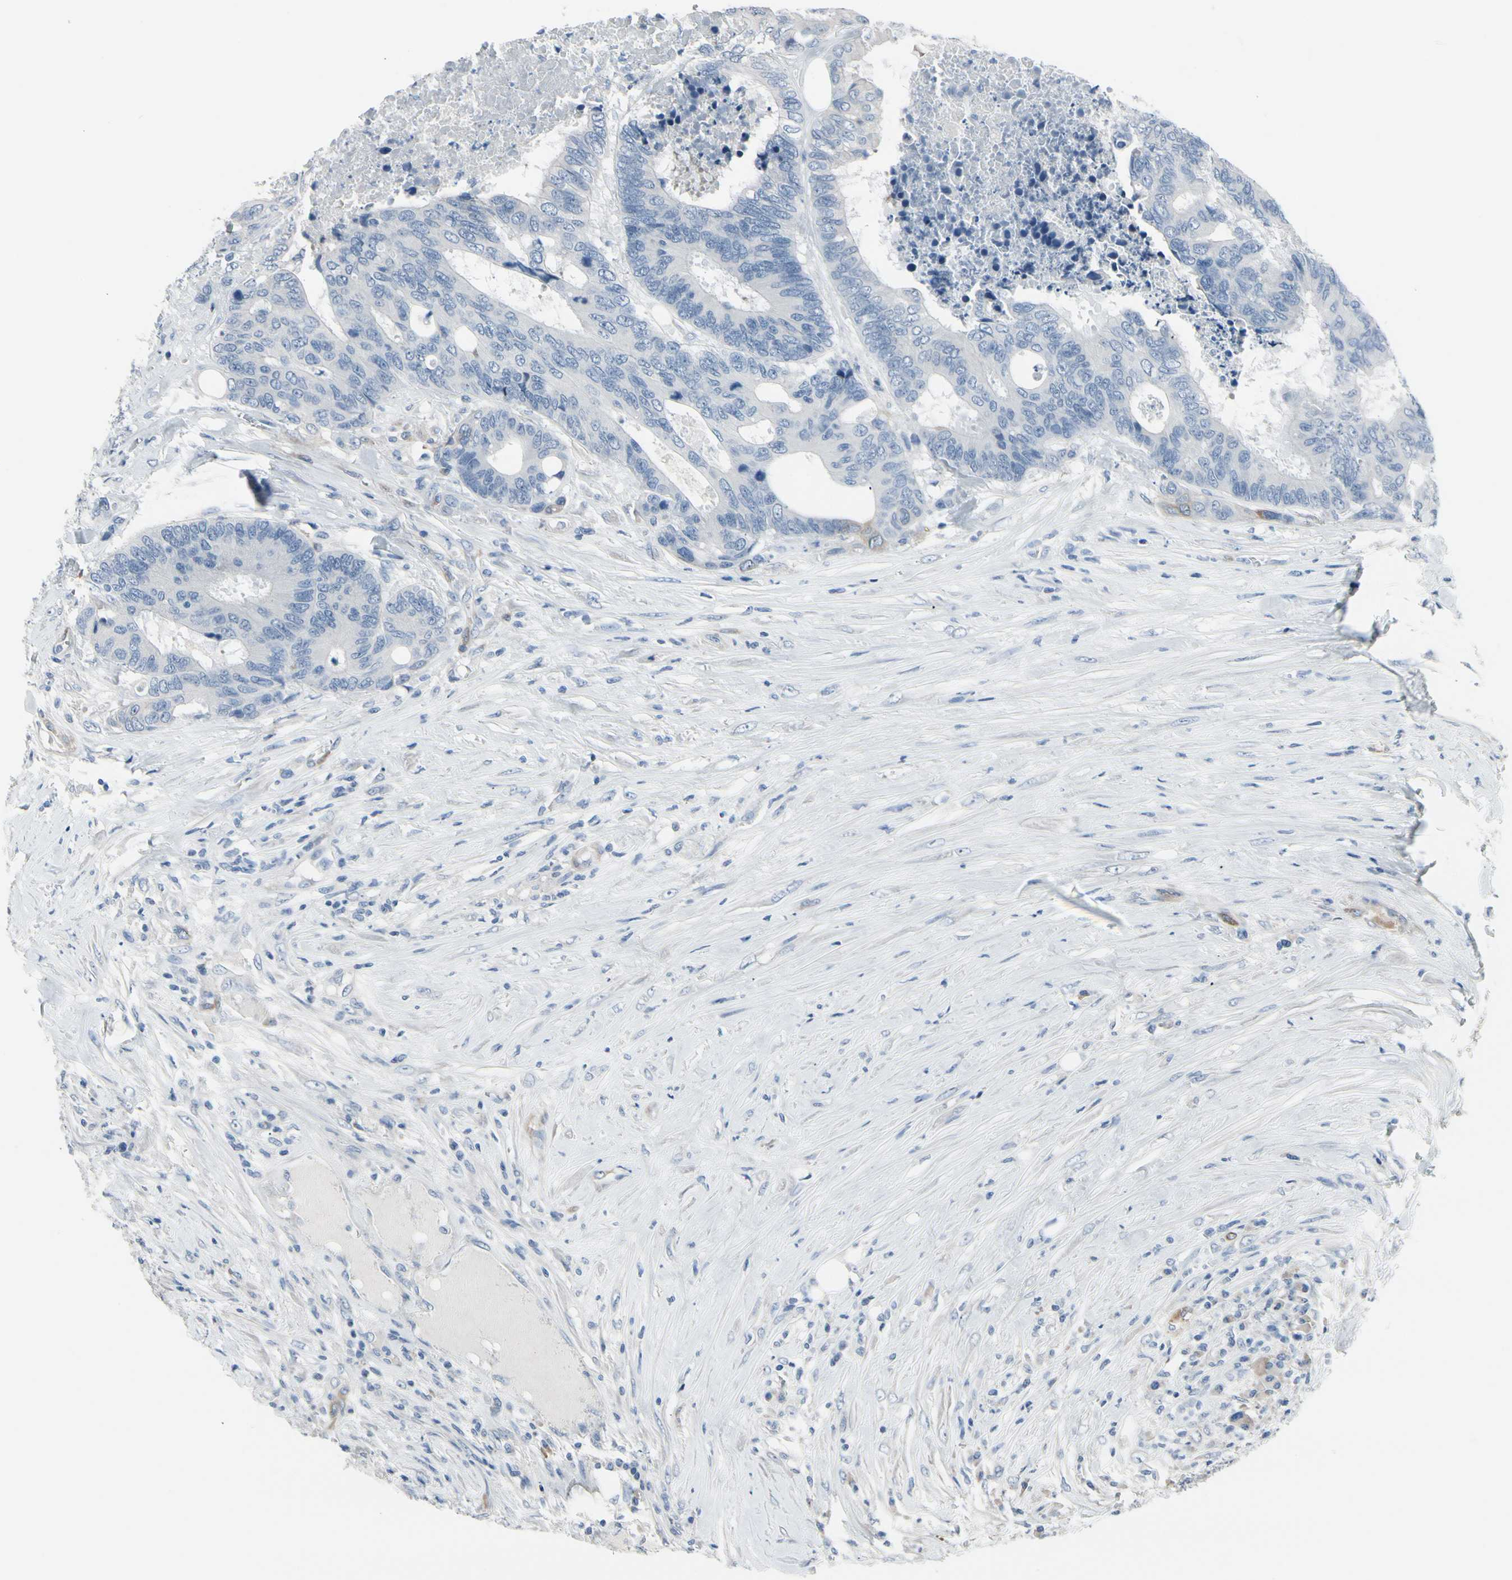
{"staining": {"intensity": "negative", "quantity": "none", "location": "none"}, "tissue": "colorectal cancer", "cell_type": "Tumor cells", "image_type": "cancer", "snomed": [{"axis": "morphology", "description": "Adenocarcinoma, NOS"}, {"axis": "topography", "description": "Rectum"}], "caption": "Tumor cells show no significant positivity in adenocarcinoma (colorectal).", "gene": "MAP2", "patient": {"sex": "male", "age": 55}}